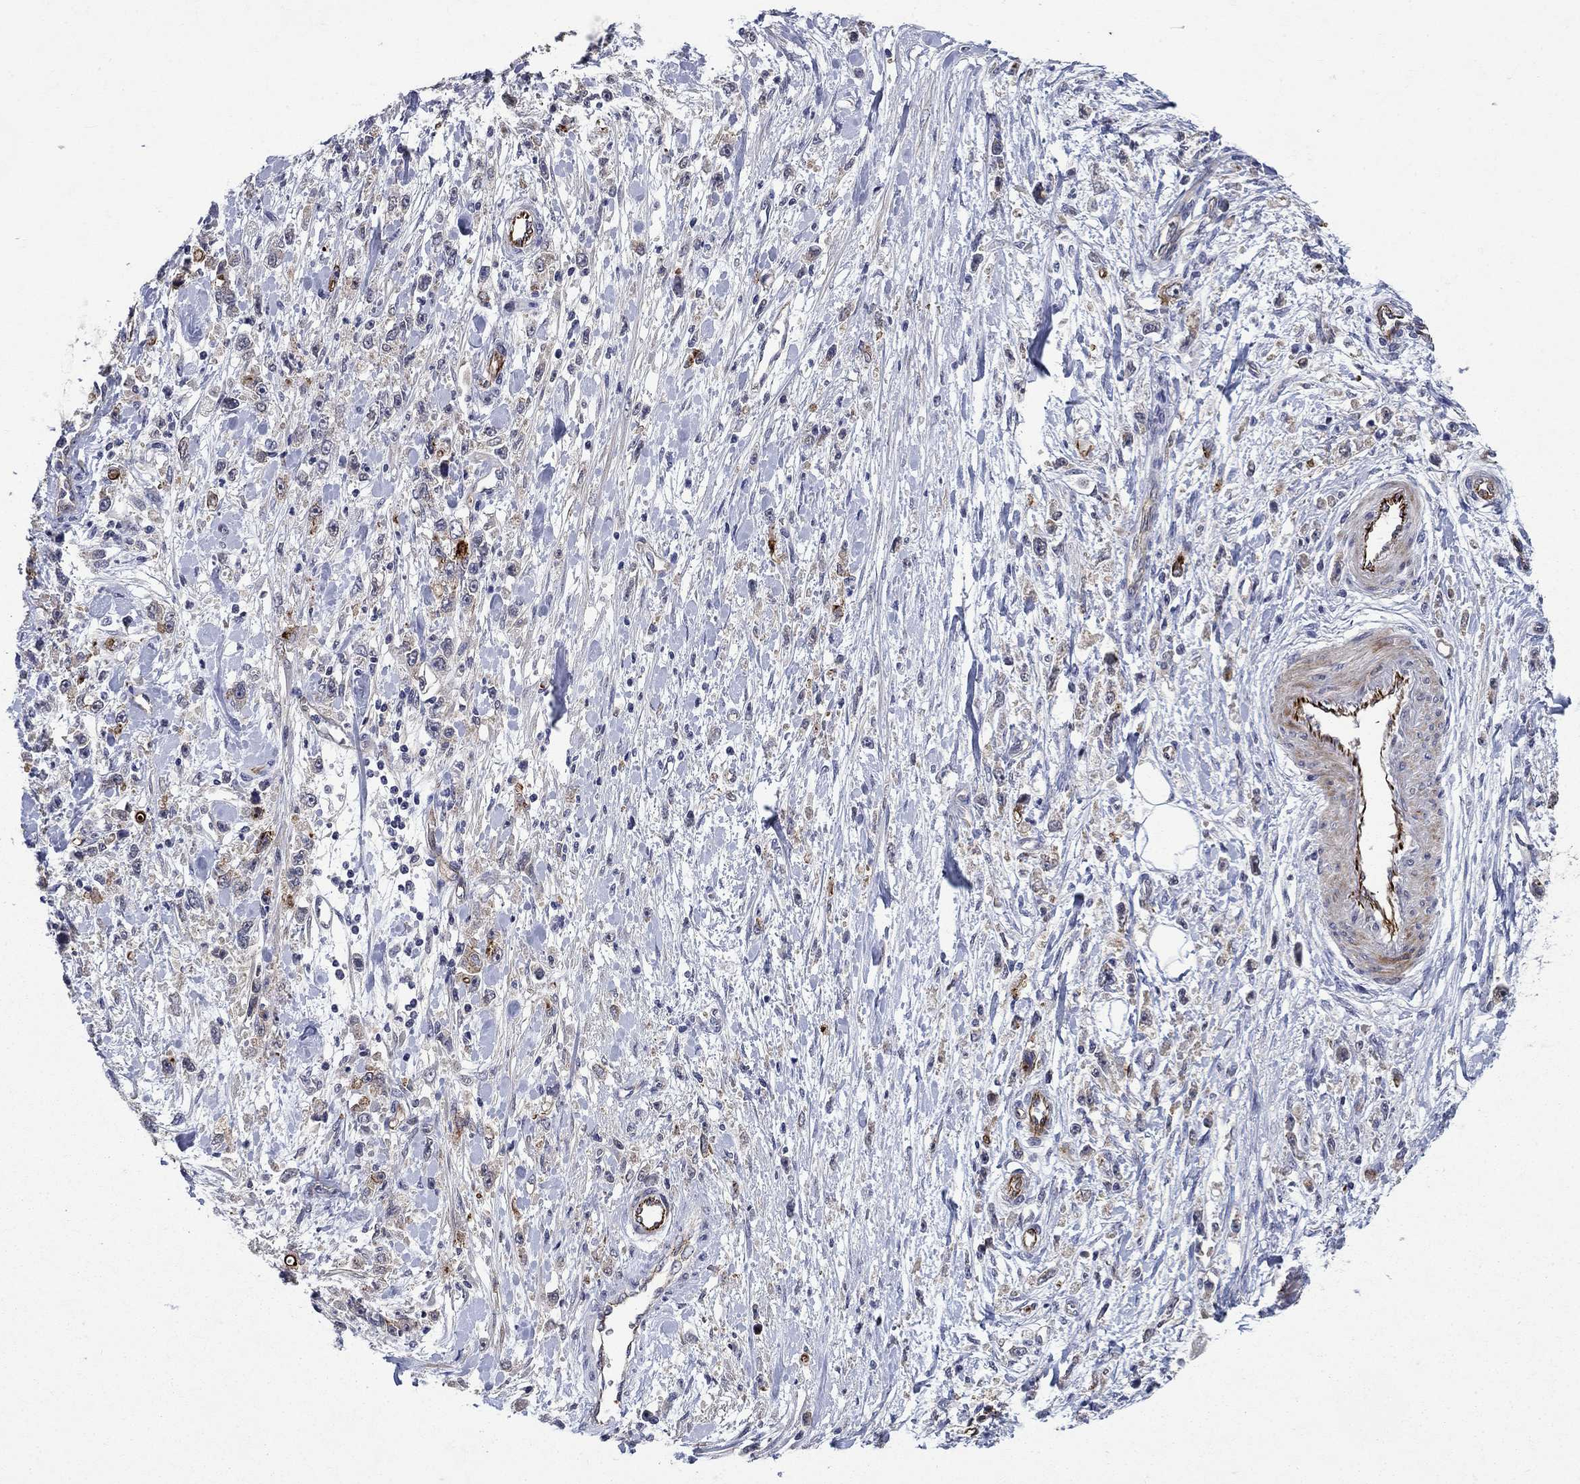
{"staining": {"intensity": "moderate", "quantity": "25%-75%", "location": "cytoplasmic/membranous"}, "tissue": "stomach cancer", "cell_type": "Tumor cells", "image_type": "cancer", "snomed": [{"axis": "morphology", "description": "Adenocarcinoma, NOS"}, {"axis": "topography", "description": "Stomach"}], "caption": "The image shows a brown stain indicating the presence of a protein in the cytoplasmic/membranous of tumor cells in stomach adenocarcinoma. (Stains: DAB in brown, nuclei in blue, Microscopy: brightfield microscopy at high magnification).", "gene": "SLC7A1", "patient": {"sex": "female", "age": 59}}